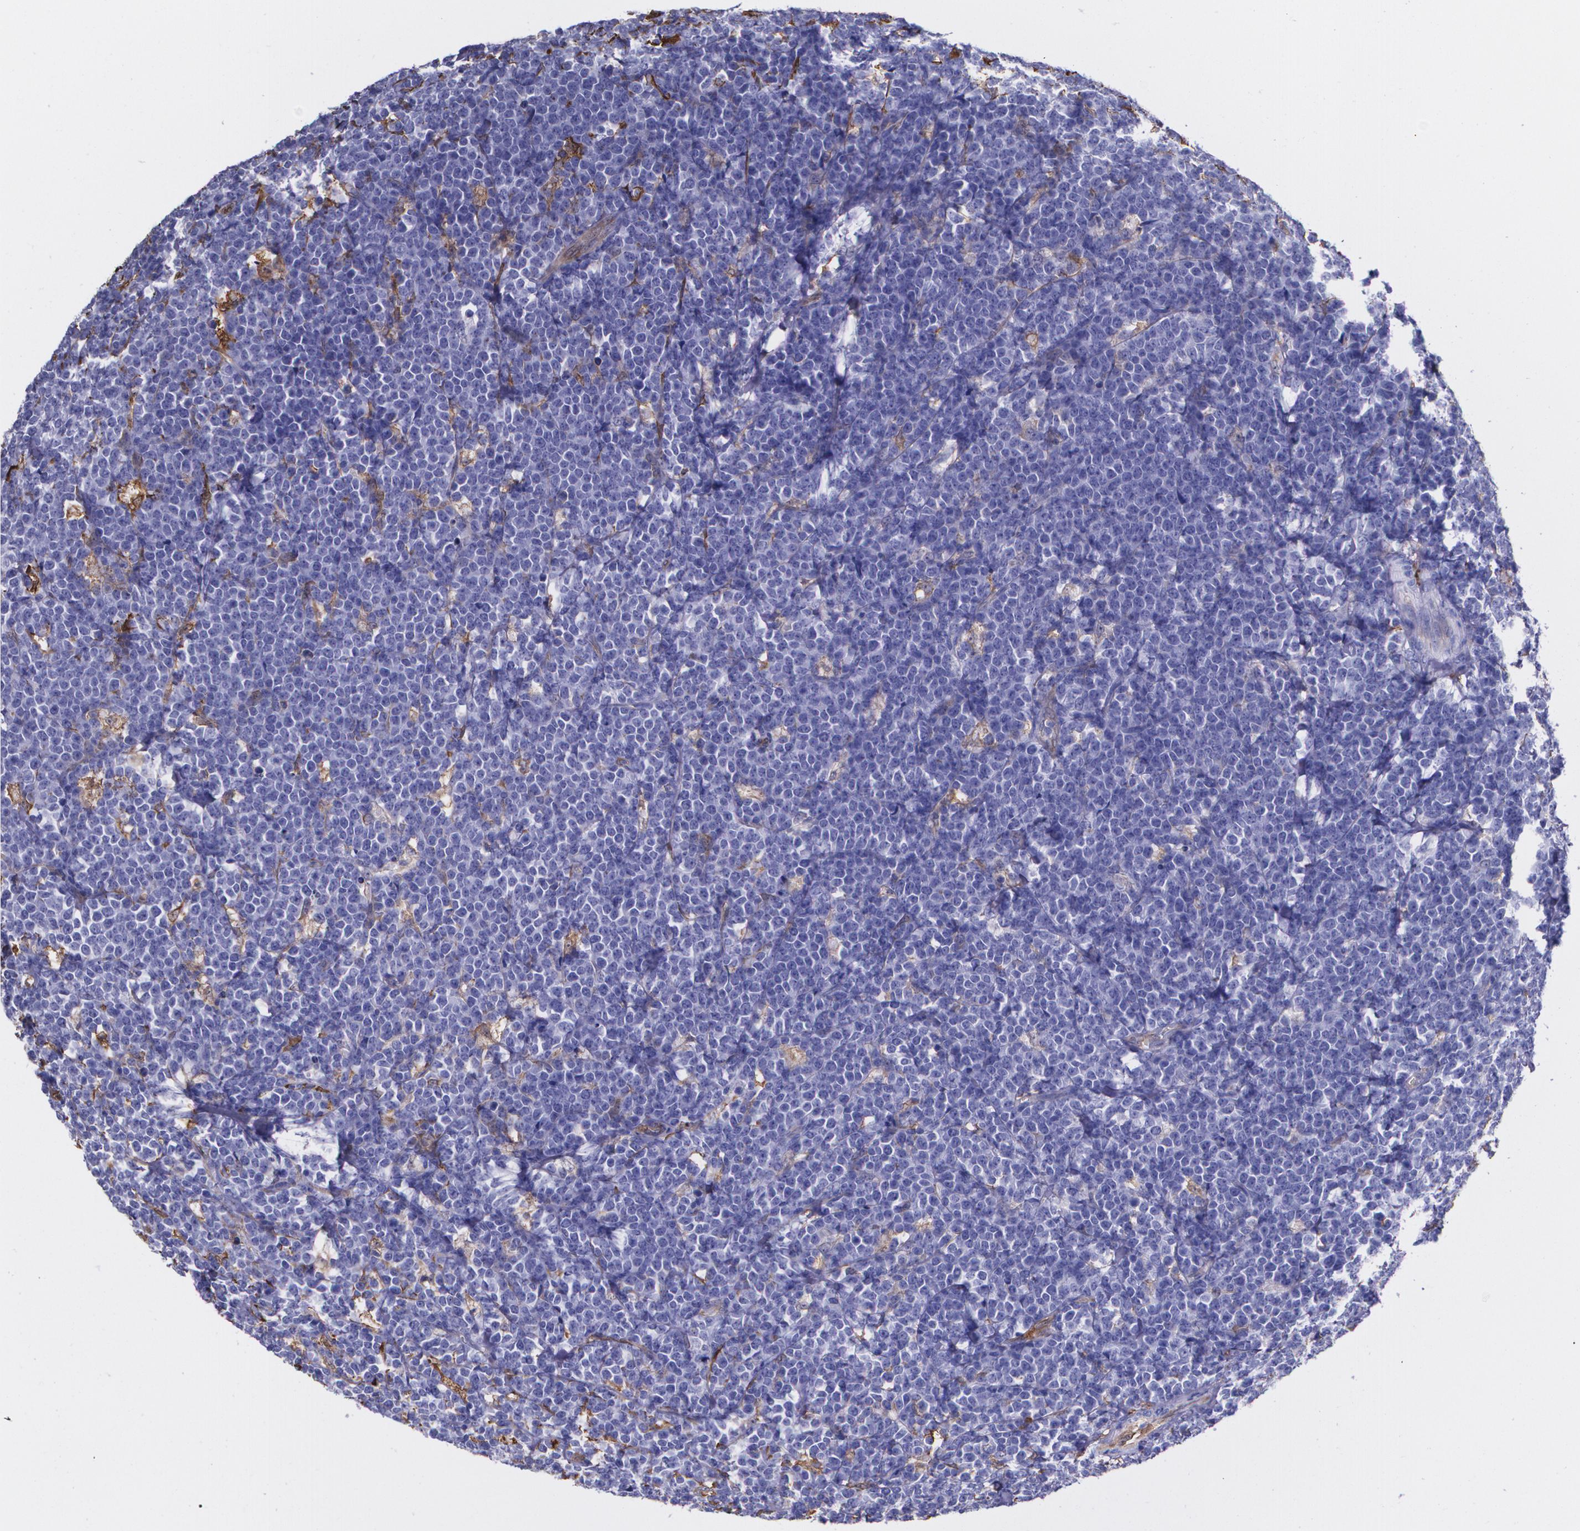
{"staining": {"intensity": "negative", "quantity": "none", "location": "none"}, "tissue": "lymphoma", "cell_type": "Tumor cells", "image_type": "cancer", "snomed": [{"axis": "morphology", "description": "Malignant lymphoma, non-Hodgkin's type, High grade"}, {"axis": "topography", "description": "Small intestine"}, {"axis": "topography", "description": "Colon"}], "caption": "Immunohistochemistry photomicrograph of neoplastic tissue: high-grade malignant lymphoma, non-Hodgkin's type stained with DAB exhibits no significant protein staining in tumor cells.", "gene": "MMP2", "patient": {"sex": "male", "age": 8}}